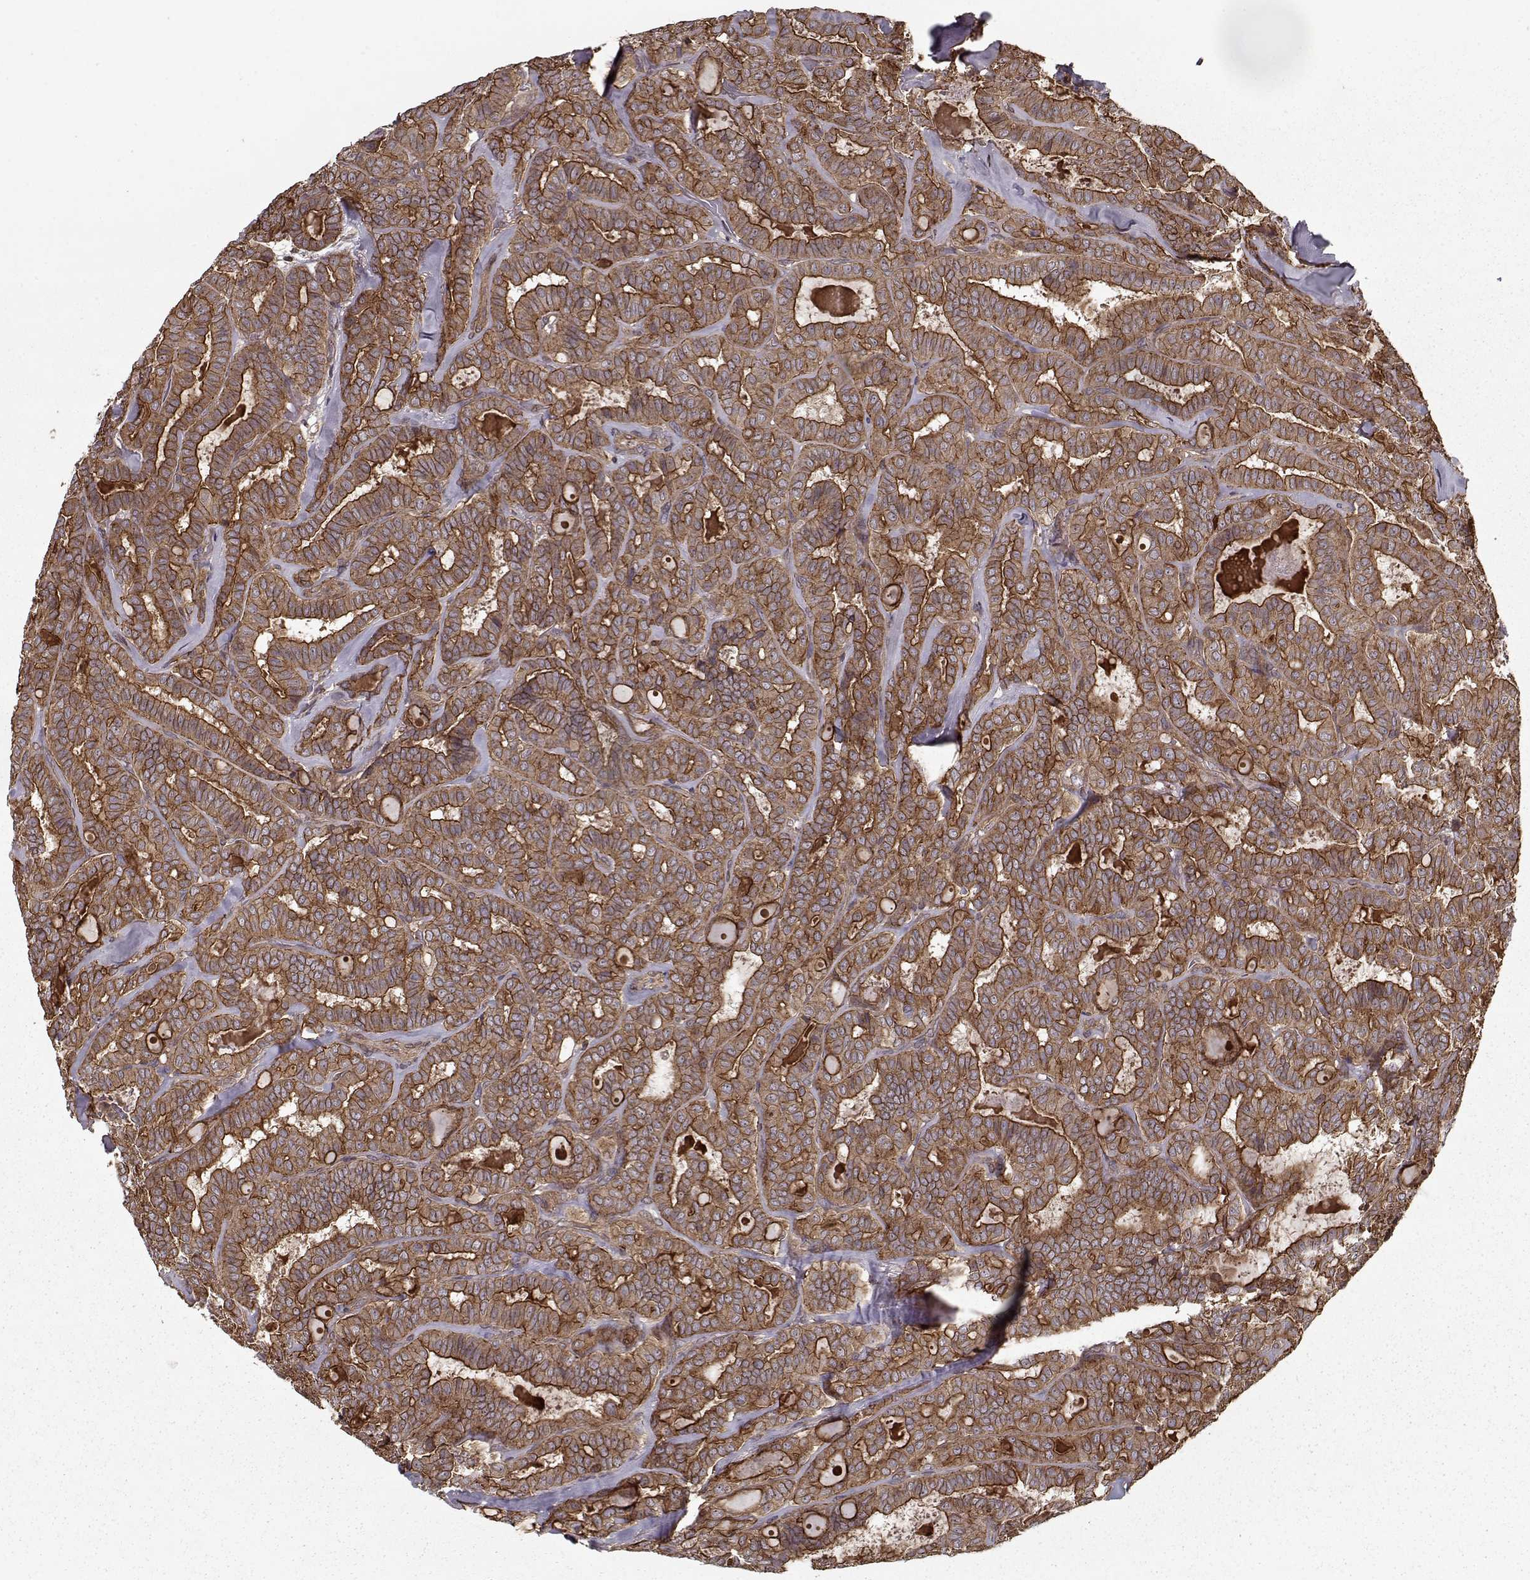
{"staining": {"intensity": "strong", "quantity": ">75%", "location": "cytoplasmic/membranous"}, "tissue": "thyroid cancer", "cell_type": "Tumor cells", "image_type": "cancer", "snomed": [{"axis": "morphology", "description": "Papillary adenocarcinoma, NOS"}, {"axis": "topography", "description": "Thyroid gland"}], "caption": "Immunohistochemistry image of papillary adenocarcinoma (thyroid) stained for a protein (brown), which shows high levels of strong cytoplasmic/membranous positivity in about >75% of tumor cells.", "gene": "PPP1R12A", "patient": {"sex": "female", "age": 39}}